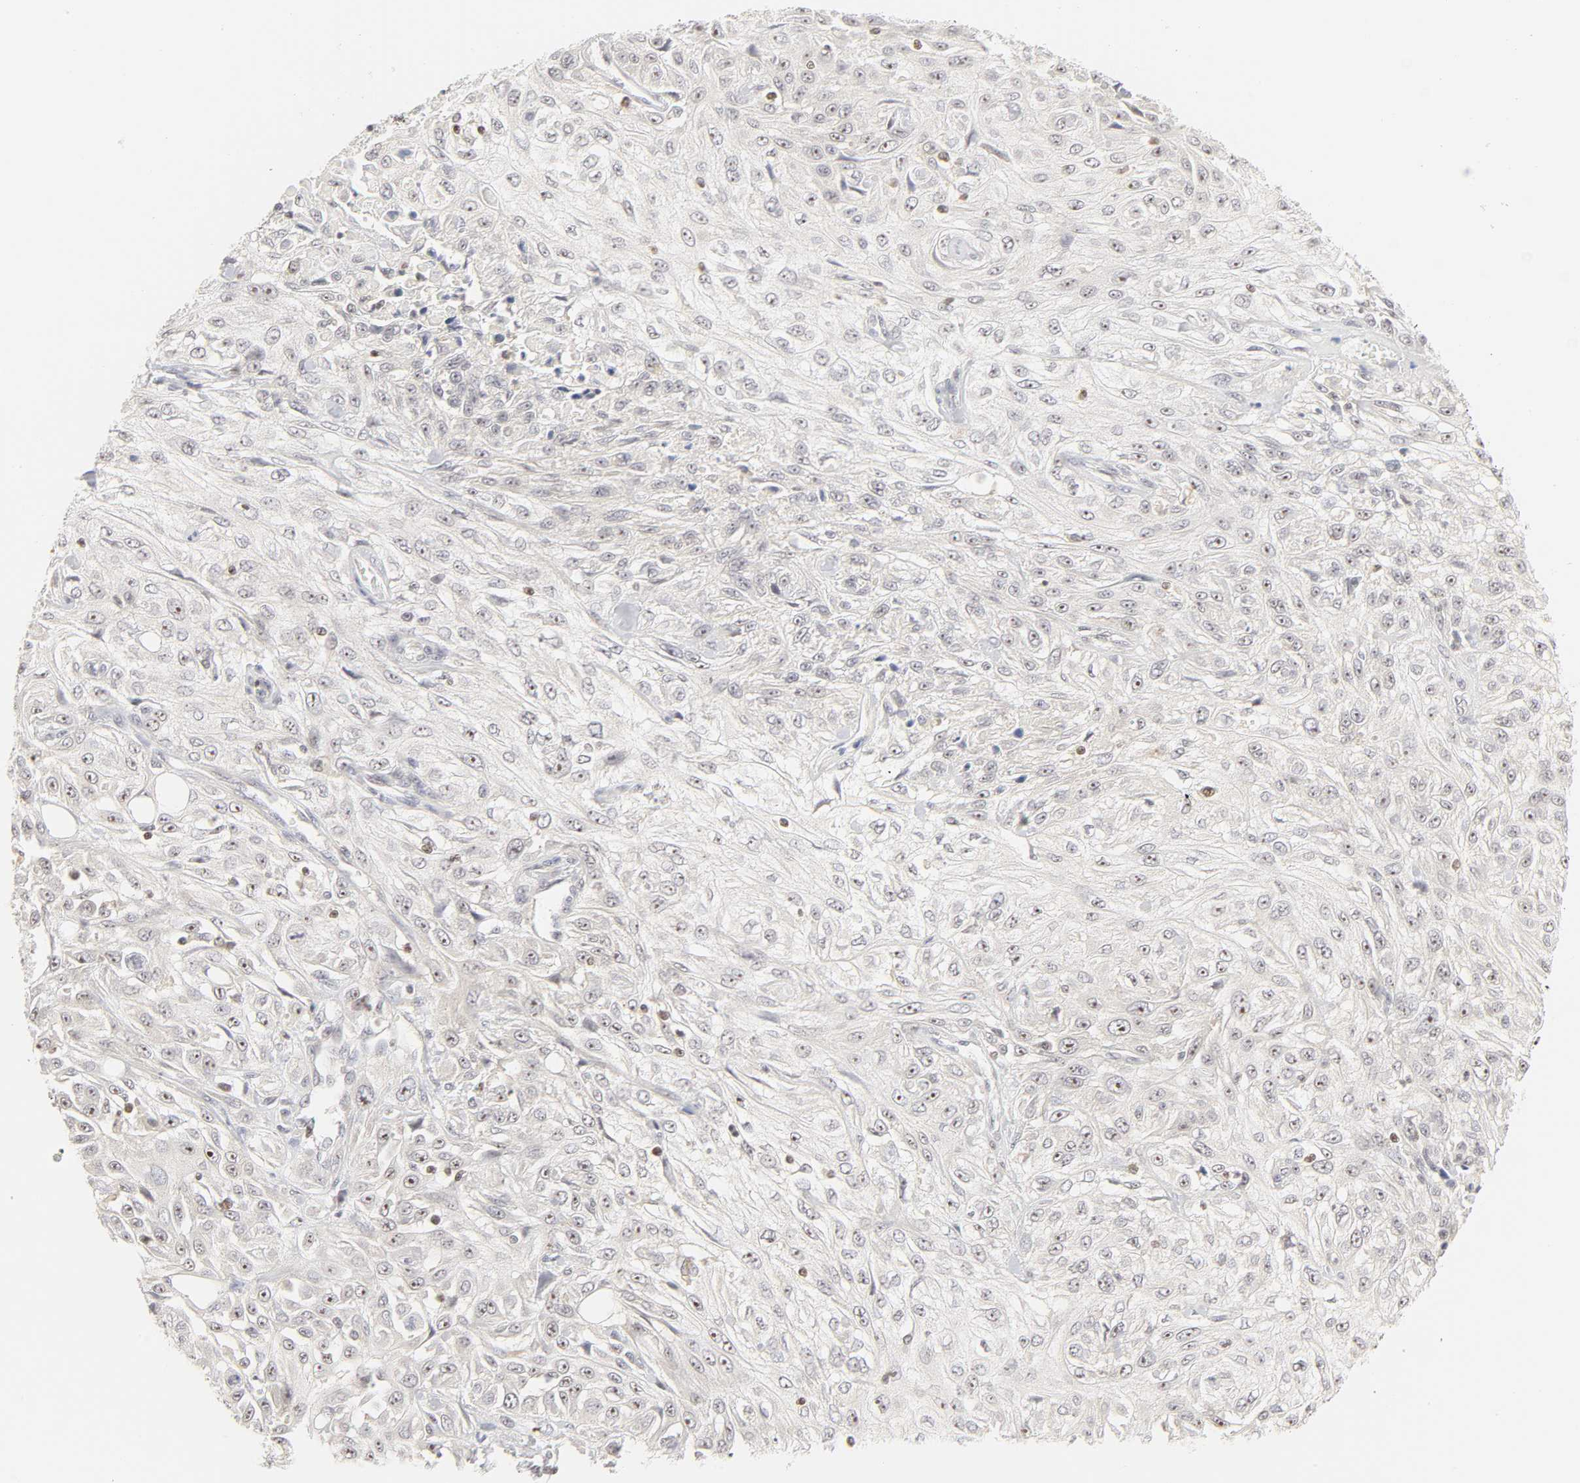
{"staining": {"intensity": "weak", "quantity": "25%-75%", "location": "nuclear"}, "tissue": "skin cancer", "cell_type": "Tumor cells", "image_type": "cancer", "snomed": [{"axis": "morphology", "description": "Squamous cell carcinoma, NOS"}, {"axis": "topography", "description": "Skin"}], "caption": "Squamous cell carcinoma (skin) stained for a protein (brown) displays weak nuclear positive expression in about 25%-75% of tumor cells.", "gene": "KIF2A", "patient": {"sex": "male", "age": 75}}